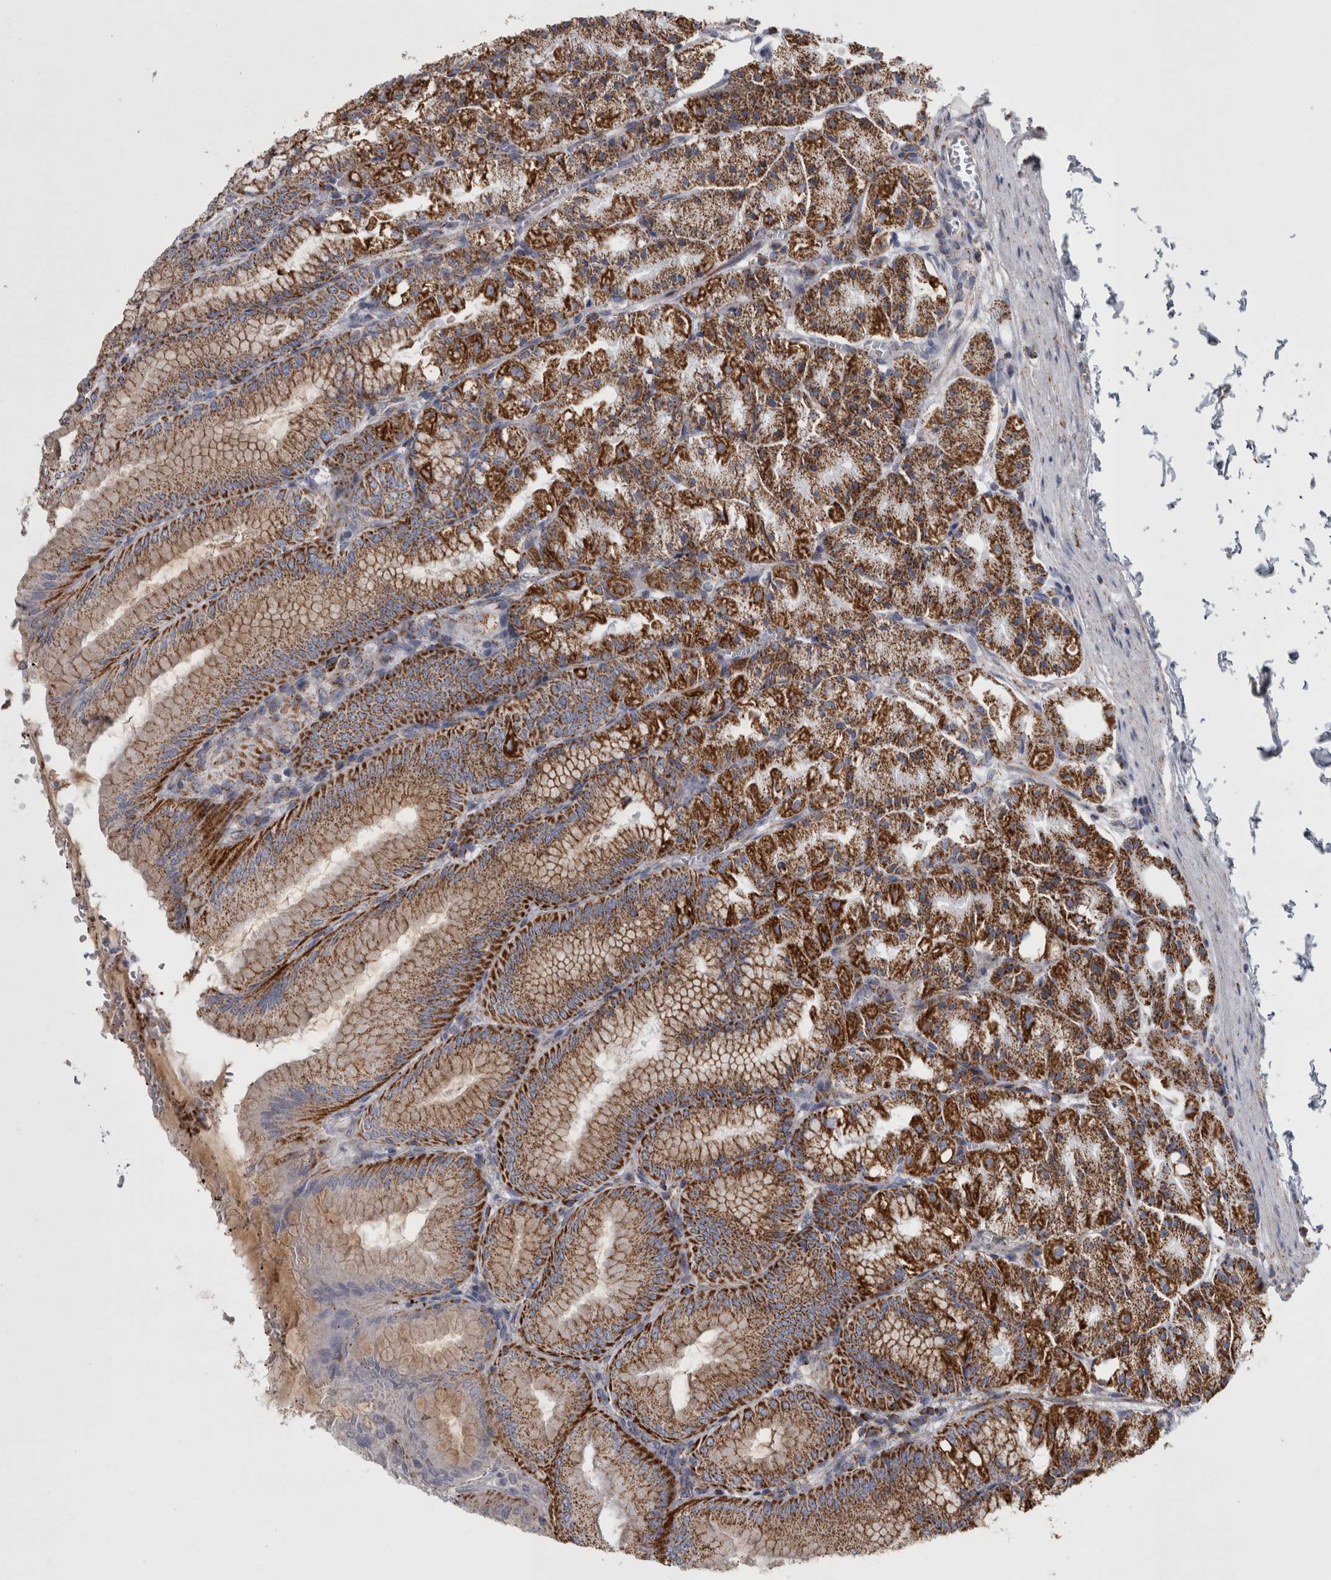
{"staining": {"intensity": "strong", "quantity": ">75%", "location": "cytoplasmic/membranous"}, "tissue": "stomach", "cell_type": "Glandular cells", "image_type": "normal", "snomed": [{"axis": "morphology", "description": "Normal tissue, NOS"}, {"axis": "topography", "description": "Stomach, lower"}], "caption": "Approximately >75% of glandular cells in normal human stomach demonstrate strong cytoplasmic/membranous protein positivity as visualized by brown immunohistochemical staining.", "gene": "MDH2", "patient": {"sex": "male", "age": 71}}